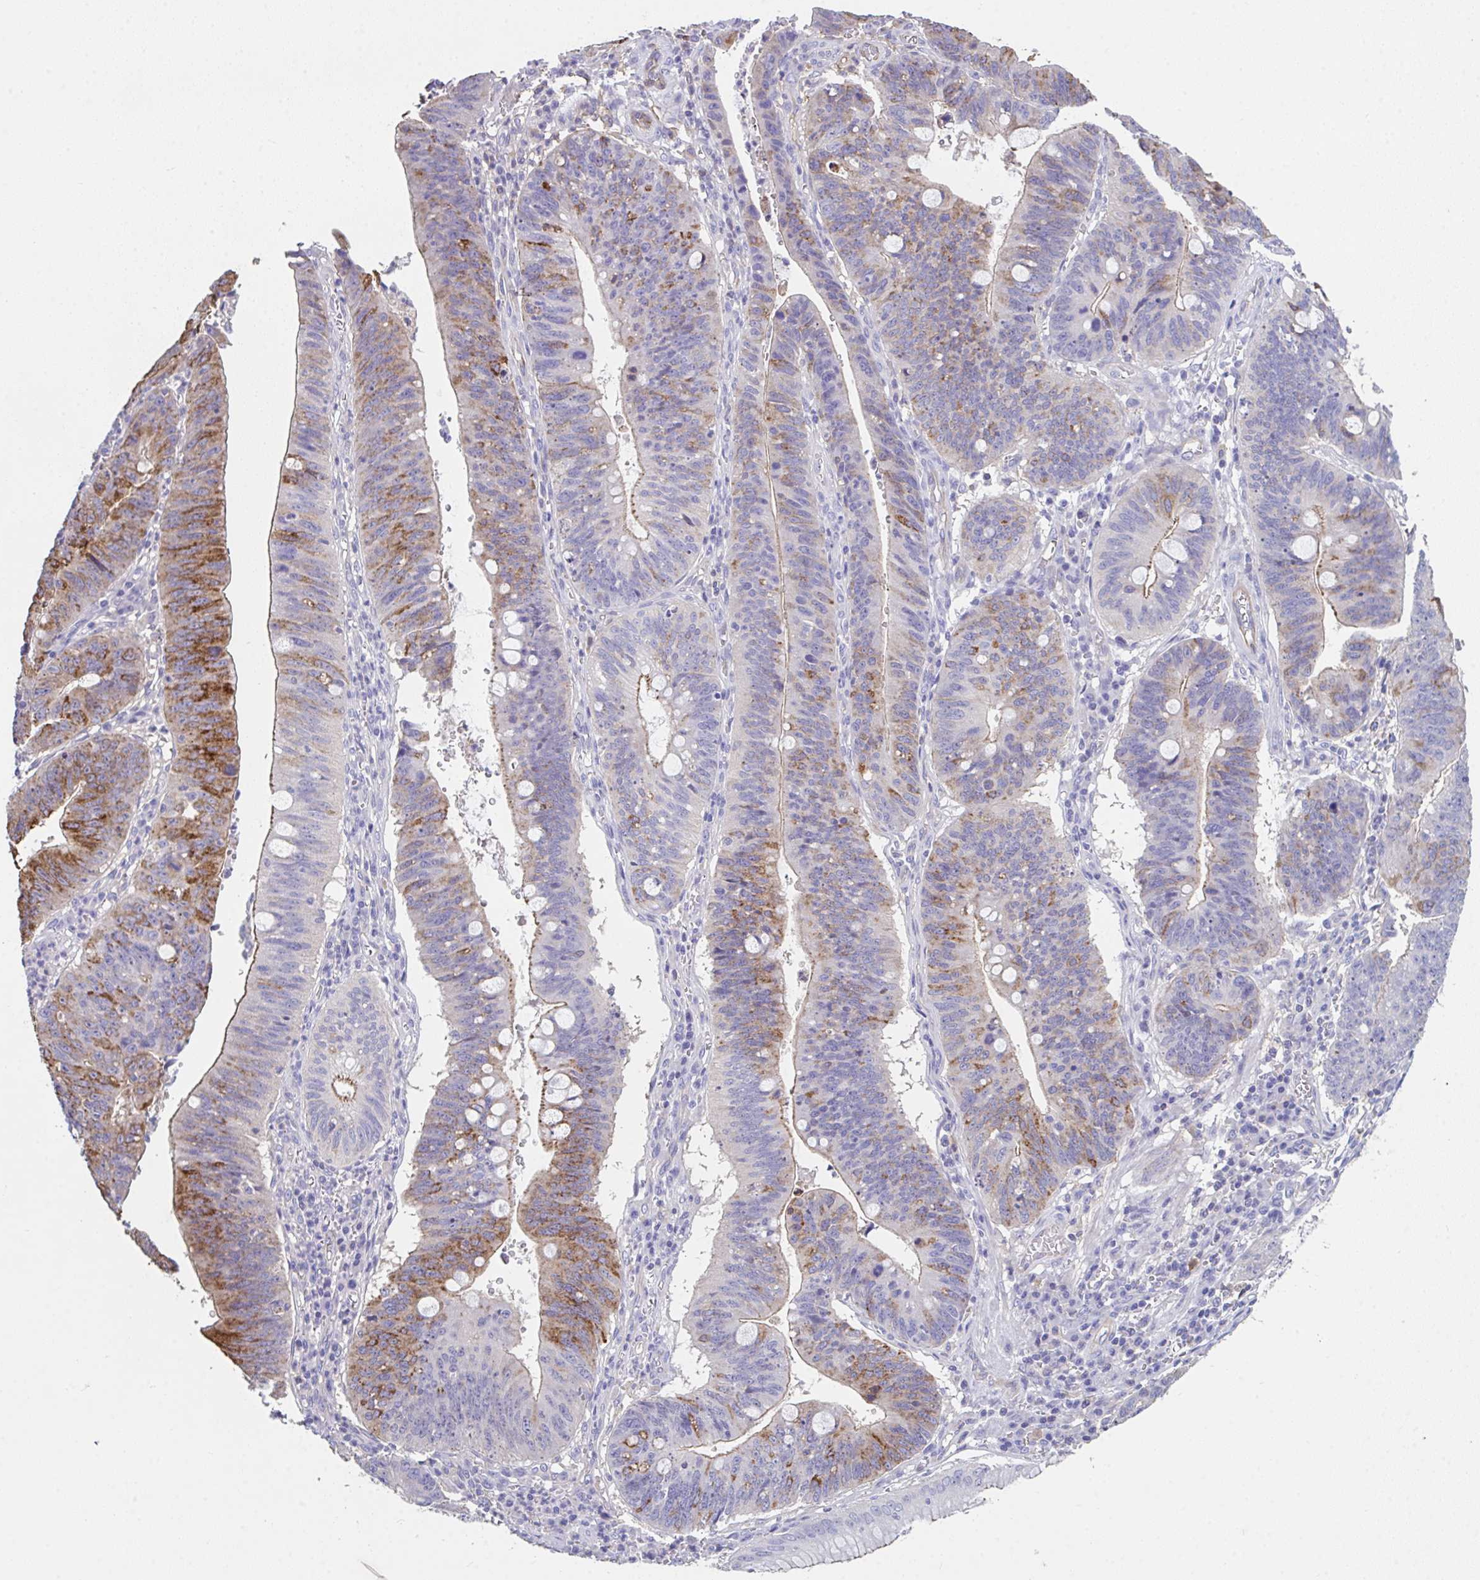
{"staining": {"intensity": "moderate", "quantity": "25%-75%", "location": "cytoplasmic/membranous"}, "tissue": "stomach cancer", "cell_type": "Tumor cells", "image_type": "cancer", "snomed": [{"axis": "morphology", "description": "Adenocarcinoma, NOS"}, {"axis": "topography", "description": "Stomach"}], "caption": "An image of adenocarcinoma (stomach) stained for a protein displays moderate cytoplasmic/membranous brown staining in tumor cells.", "gene": "ZNF813", "patient": {"sex": "male", "age": 59}}